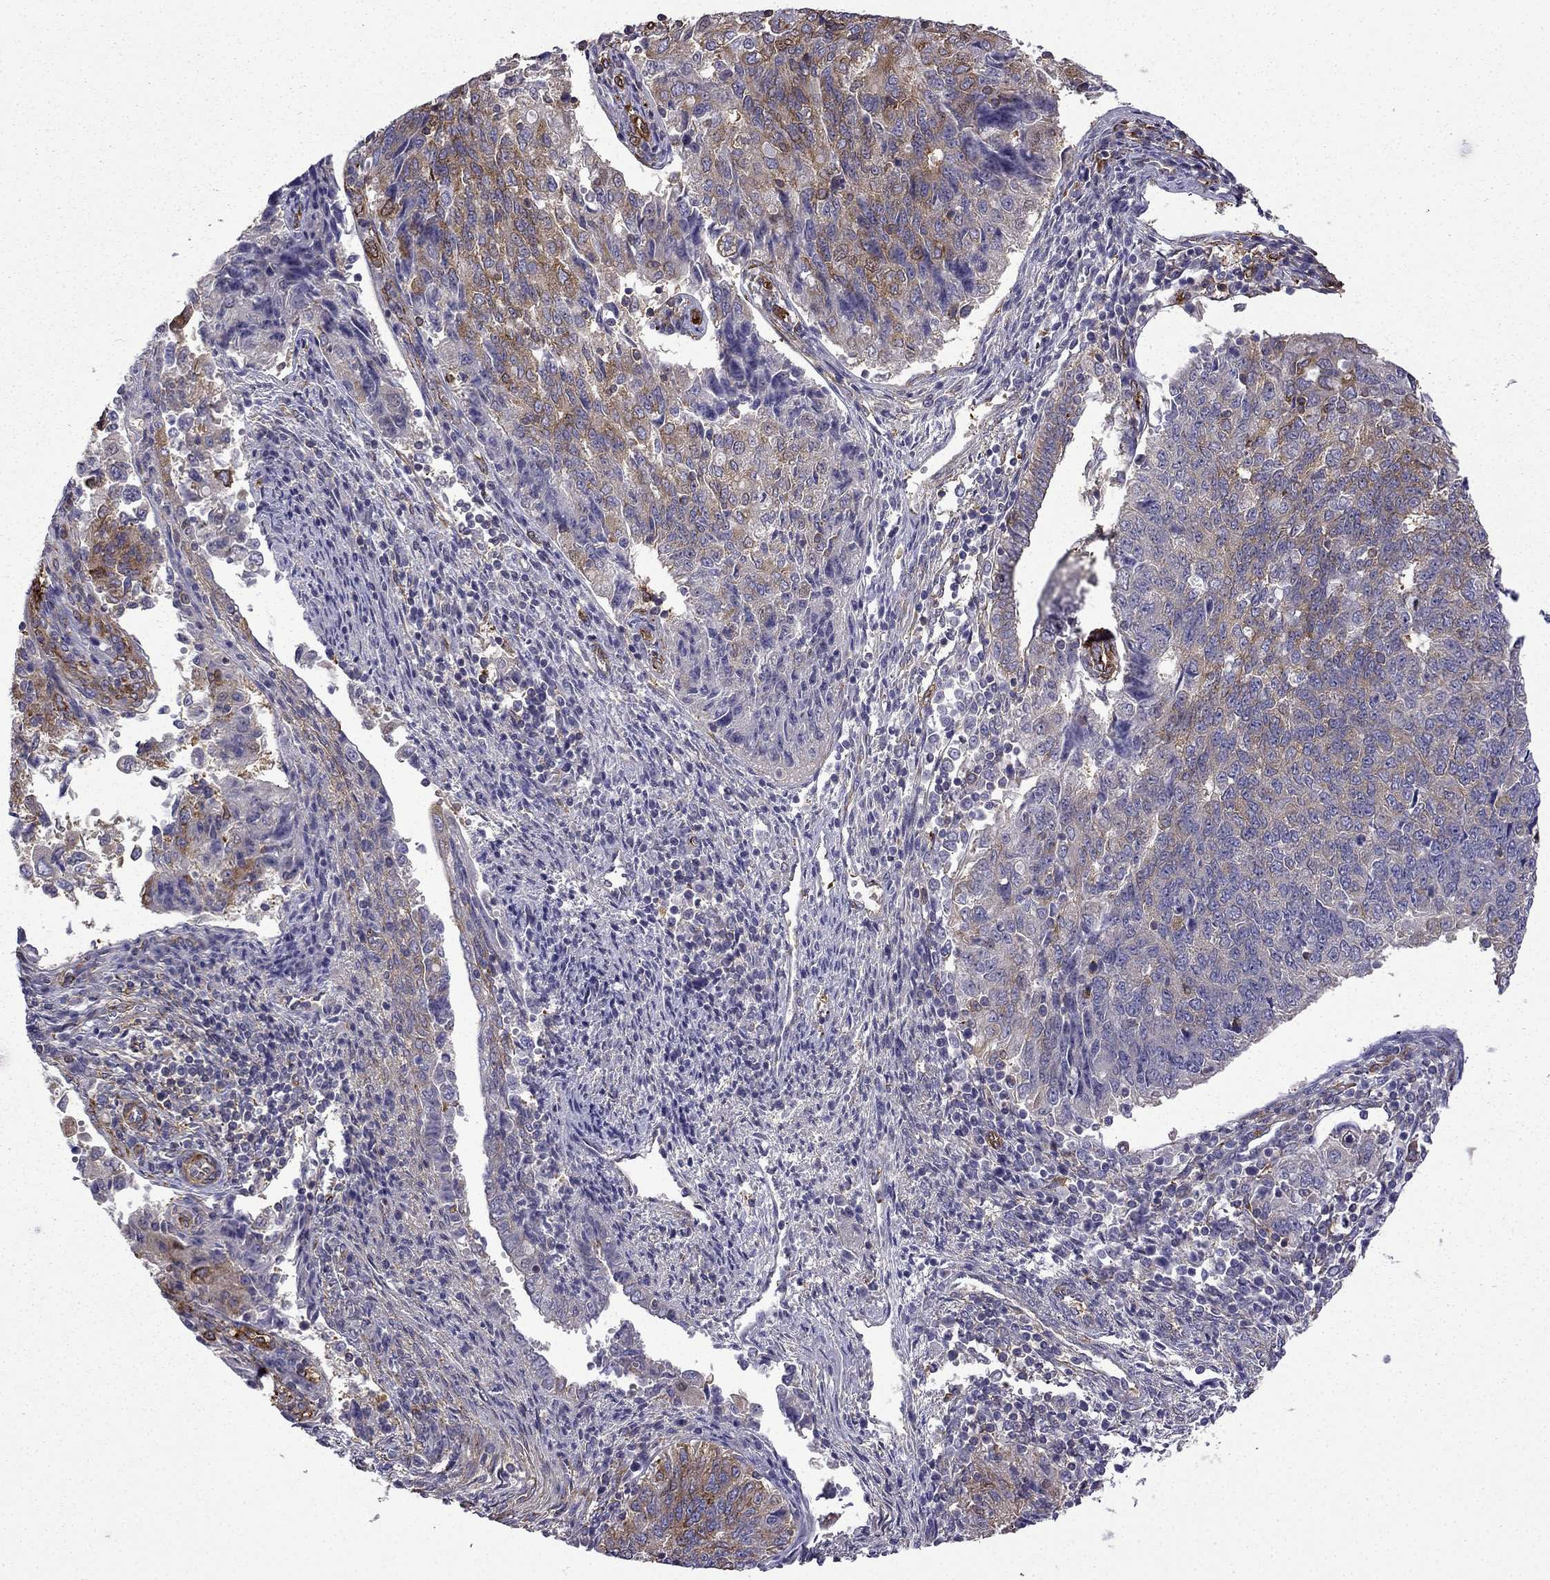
{"staining": {"intensity": "moderate", "quantity": ">75%", "location": "cytoplasmic/membranous"}, "tissue": "endometrial cancer", "cell_type": "Tumor cells", "image_type": "cancer", "snomed": [{"axis": "morphology", "description": "Adenocarcinoma, NOS"}, {"axis": "topography", "description": "Endometrium"}], "caption": "Immunohistochemistry (IHC) of human adenocarcinoma (endometrial) shows medium levels of moderate cytoplasmic/membranous staining in approximately >75% of tumor cells.", "gene": "MAP4", "patient": {"sex": "female", "age": 43}}